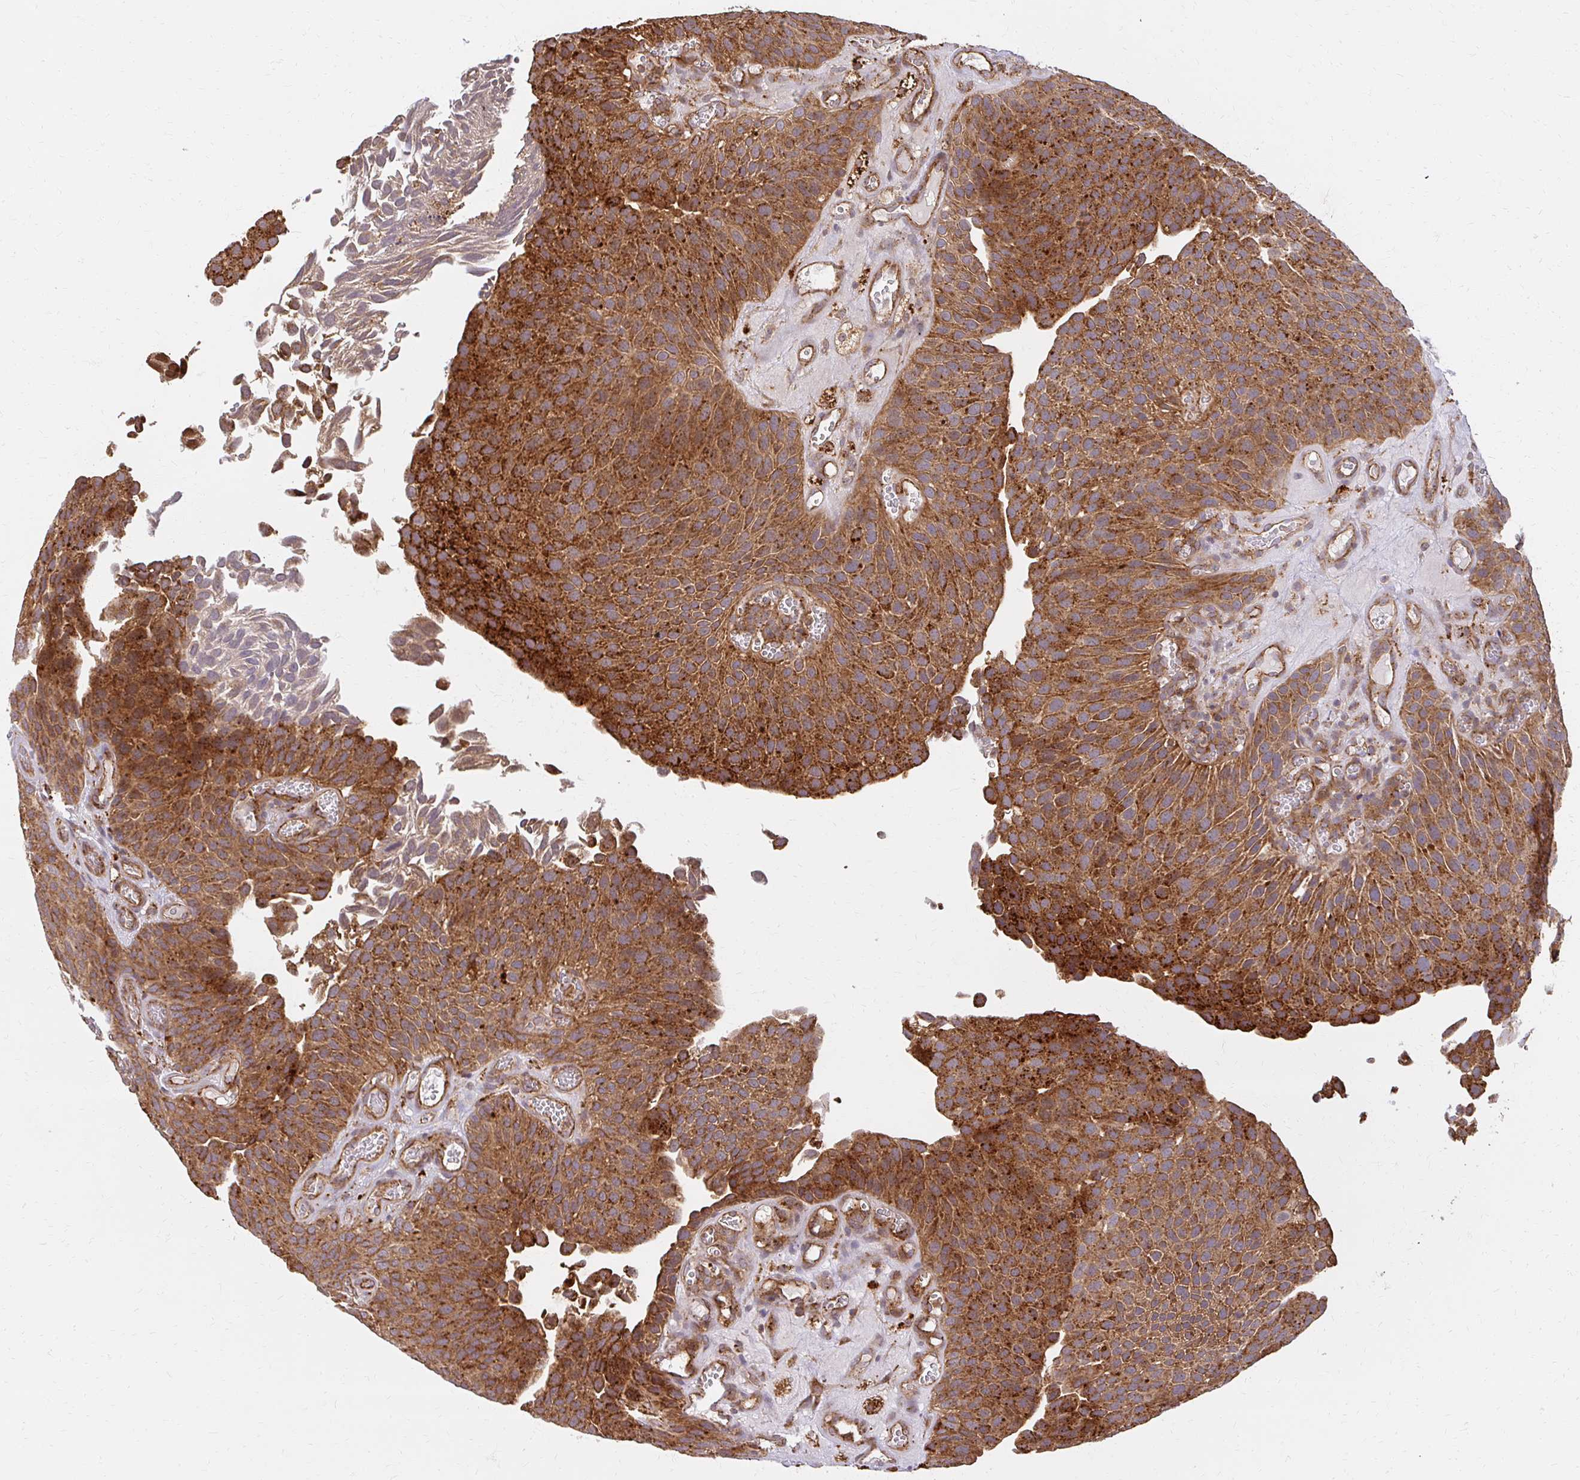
{"staining": {"intensity": "strong", "quantity": ">75%", "location": "cytoplasmic/membranous"}, "tissue": "urothelial cancer", "cell_type": "Tumor cells", "image_type": "cancer", "snomed": [{"axis": "morphology", "description": "Urothelial carcinoma, Low grade"}, {"axis": "topography", "description": "Urinary bladder"}], "caption": "Urothelial carcinoma (low-grade) stained with immunohistochemistry (IHC) displays strong cytoplasmic/membranous expression in approximately >75% of tumor cells.", "gene": "GNS", "patient": {"sex": "male", "age": 89}}